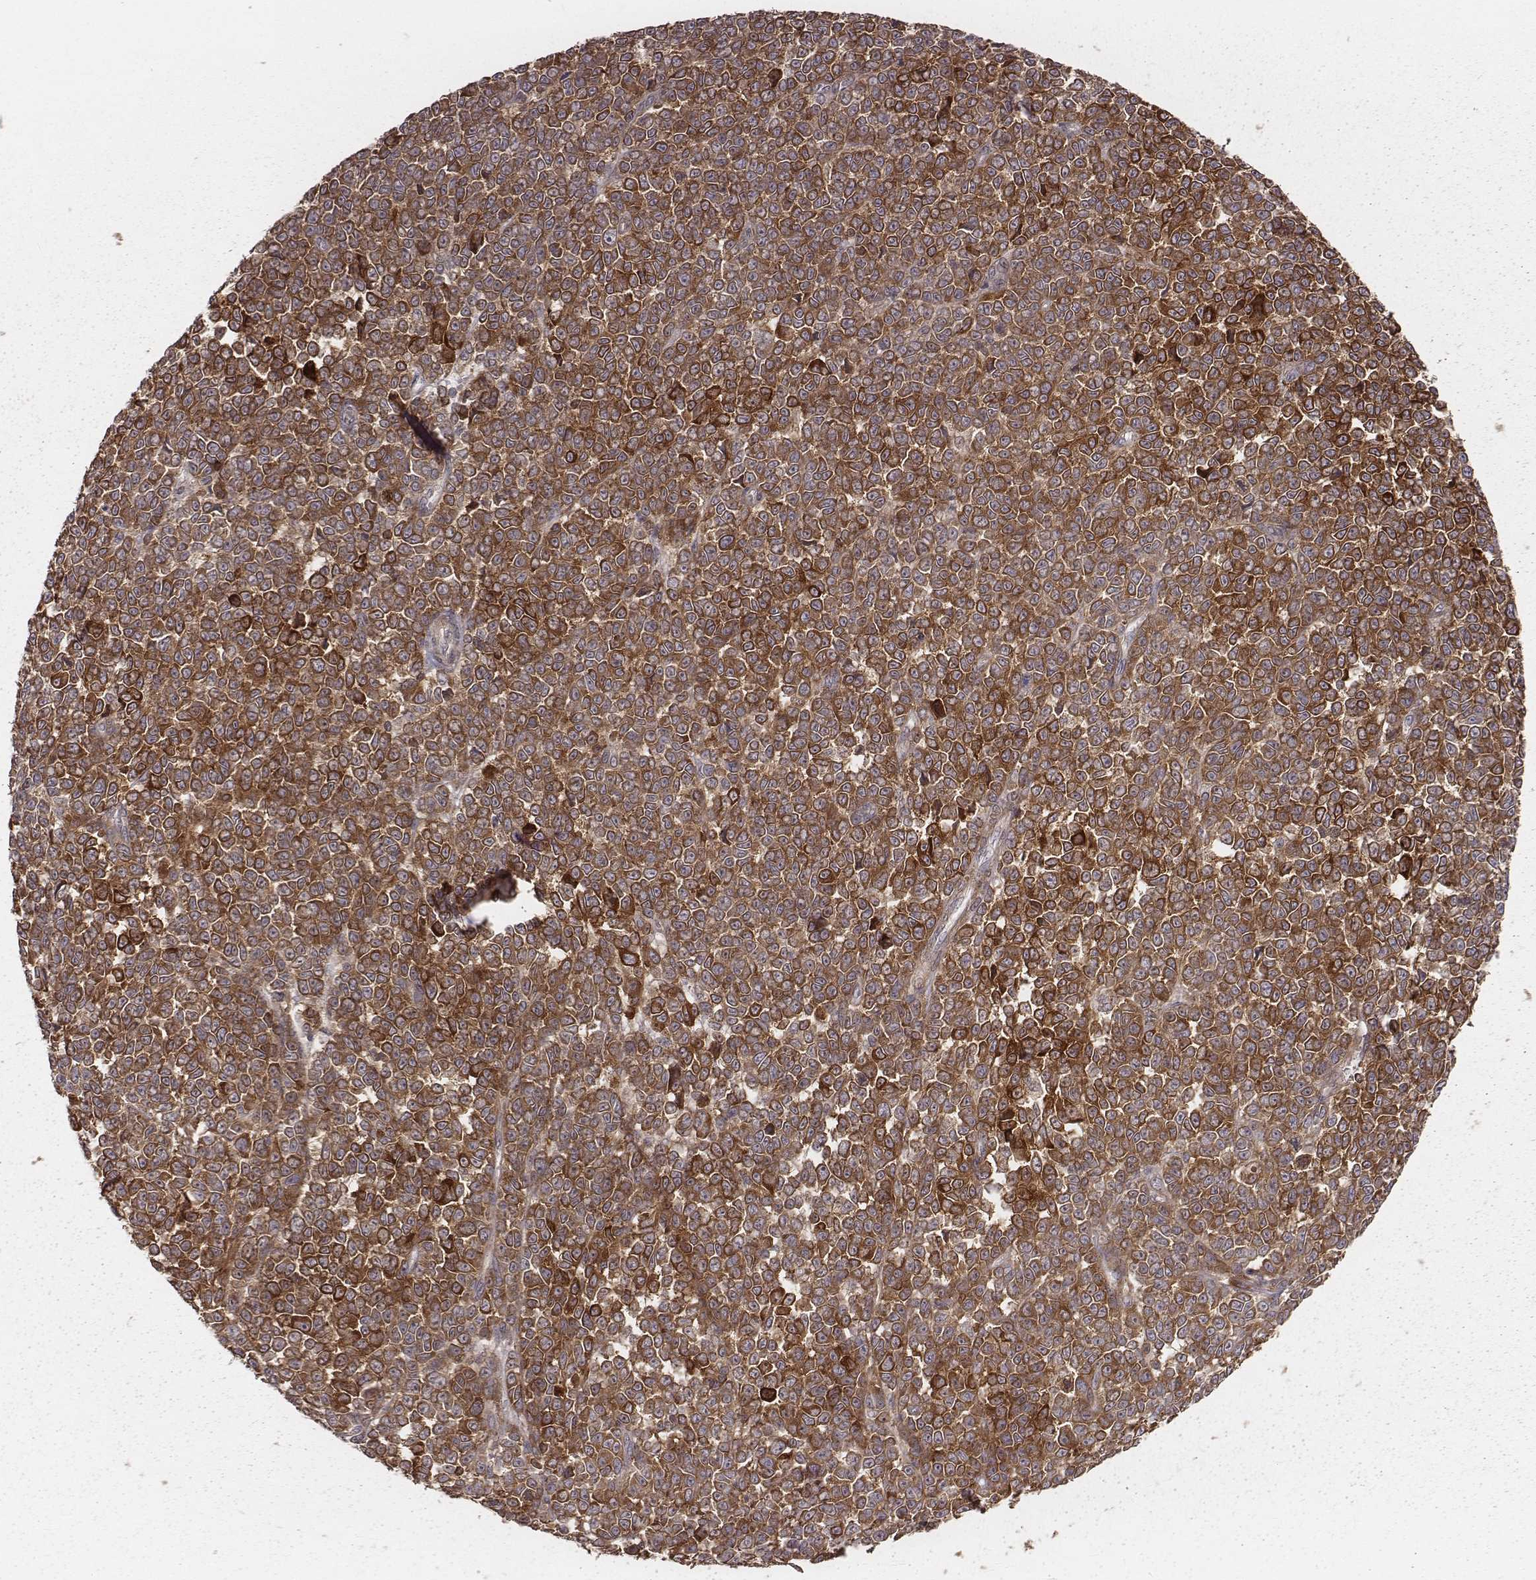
{"staining": {"intensity": "moderate", "quantity": ">75%", "location": "cytoplasmic/membranous"}, "tissue": "melanoma", "cell_type": "Tumor cells", "image_type": "cancer", "snomed": [{"axis": "morphology", "description": "Malignant melanoma, NOS"}, {"axis": "topography", "description": "Skin"}], "caption": "Malignant melanoma stained with IHC displays moderate cytoplasmic/membranous staining in approximately >75% of tumor cells. (DAB (3,3'-diaminobenzidine) = brown stain, brightfield microscopy at high magnification).", "gene": "PILRA", "patient": {"sex": "female", "age": 95}}